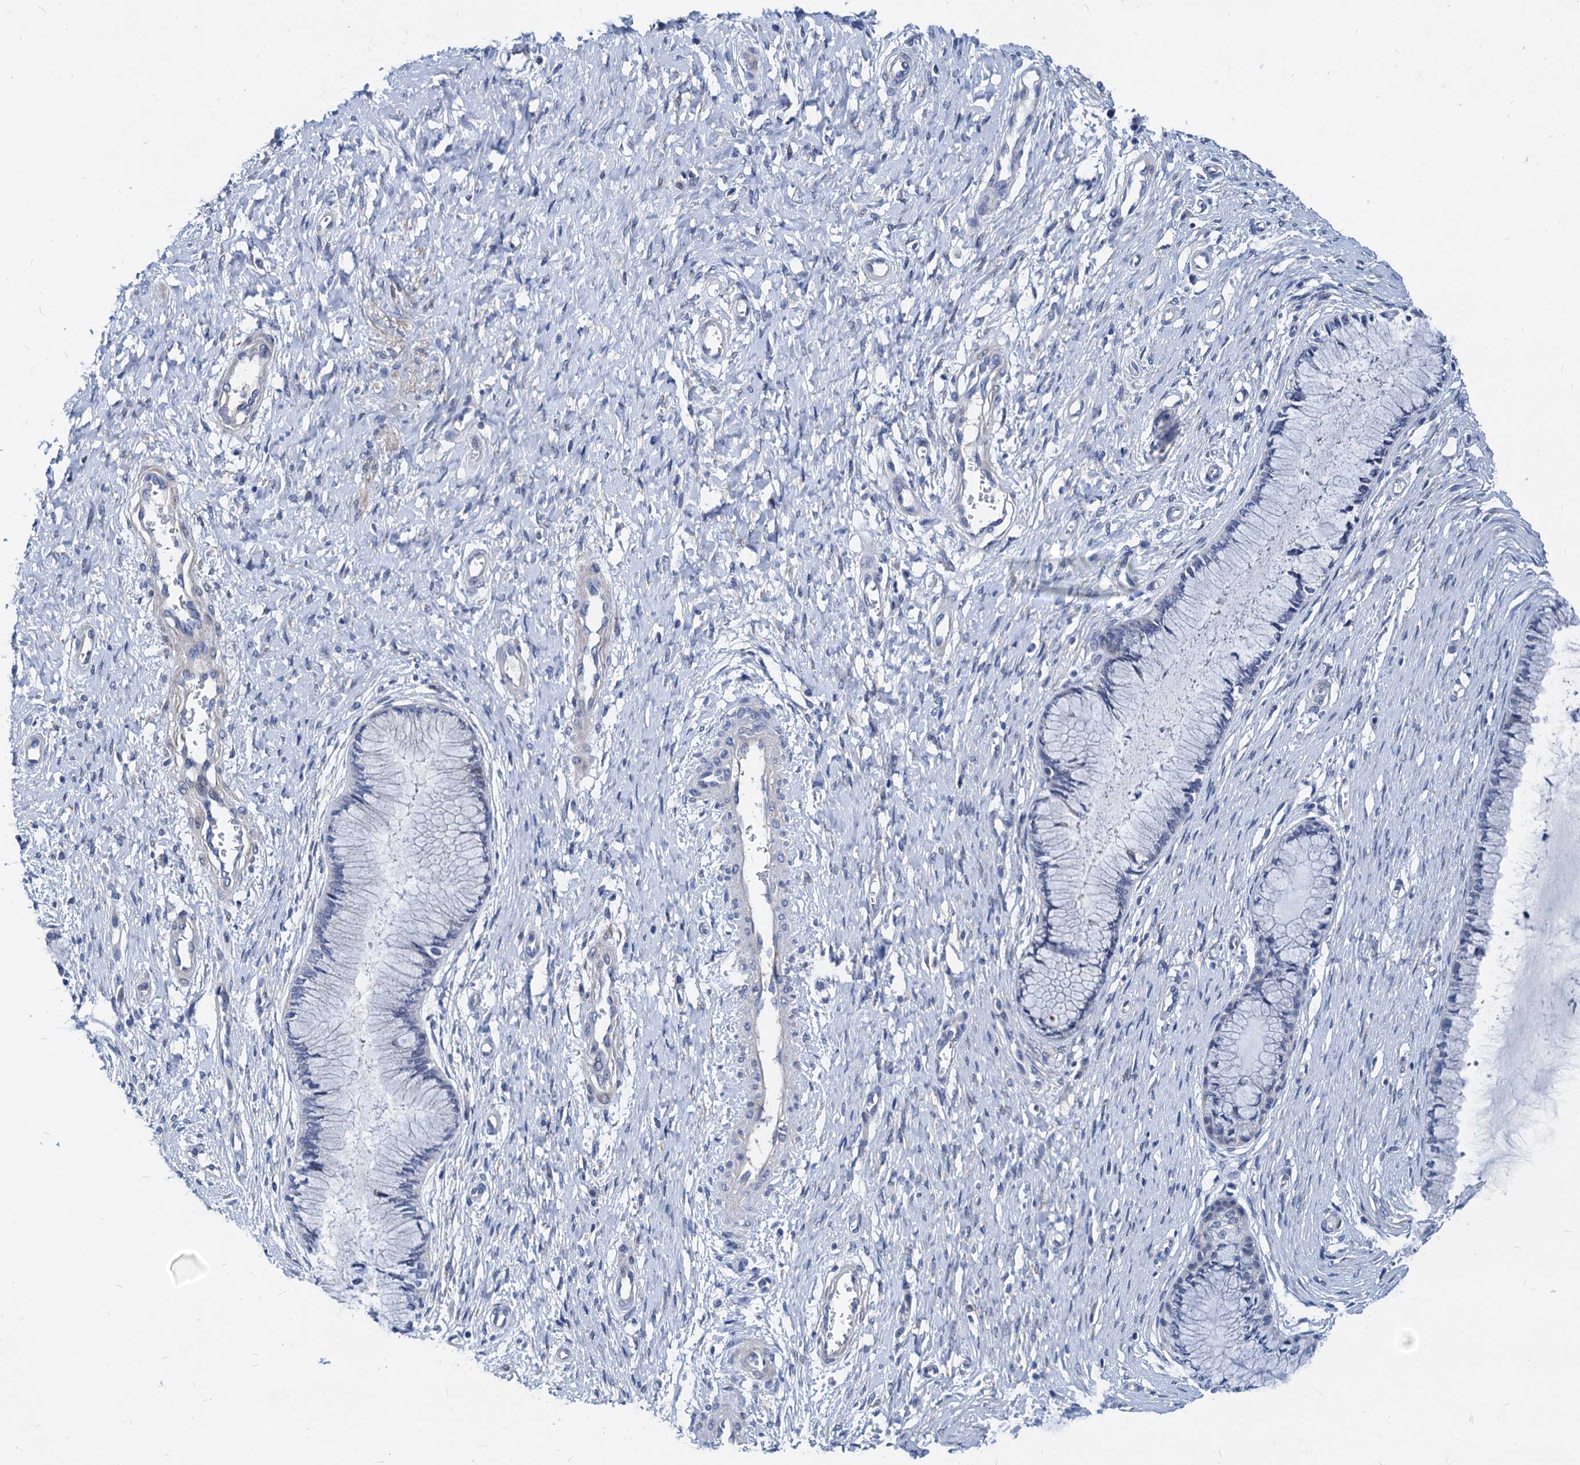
{"staining": {"intensity": "negative", "quantity": "none", "location": "none"}, "tissue": "cervix", "cell_type": "Glandular cells", "image_type": "normal", "snomed": [{"axis": "morphology", "description": "Normal tissue, NOS"}, {"axis": "topography", "description": "Cervix"}], "caption": "Immunohistochemistry (IHC) of unremarkable cervix reveals no positivity in glandular cells. (DAB immunohistochemistry visualized using brightfield microscopy, high magnification).", "gene": "HSF2", "patient": {"sex": "female", "age": 55}}